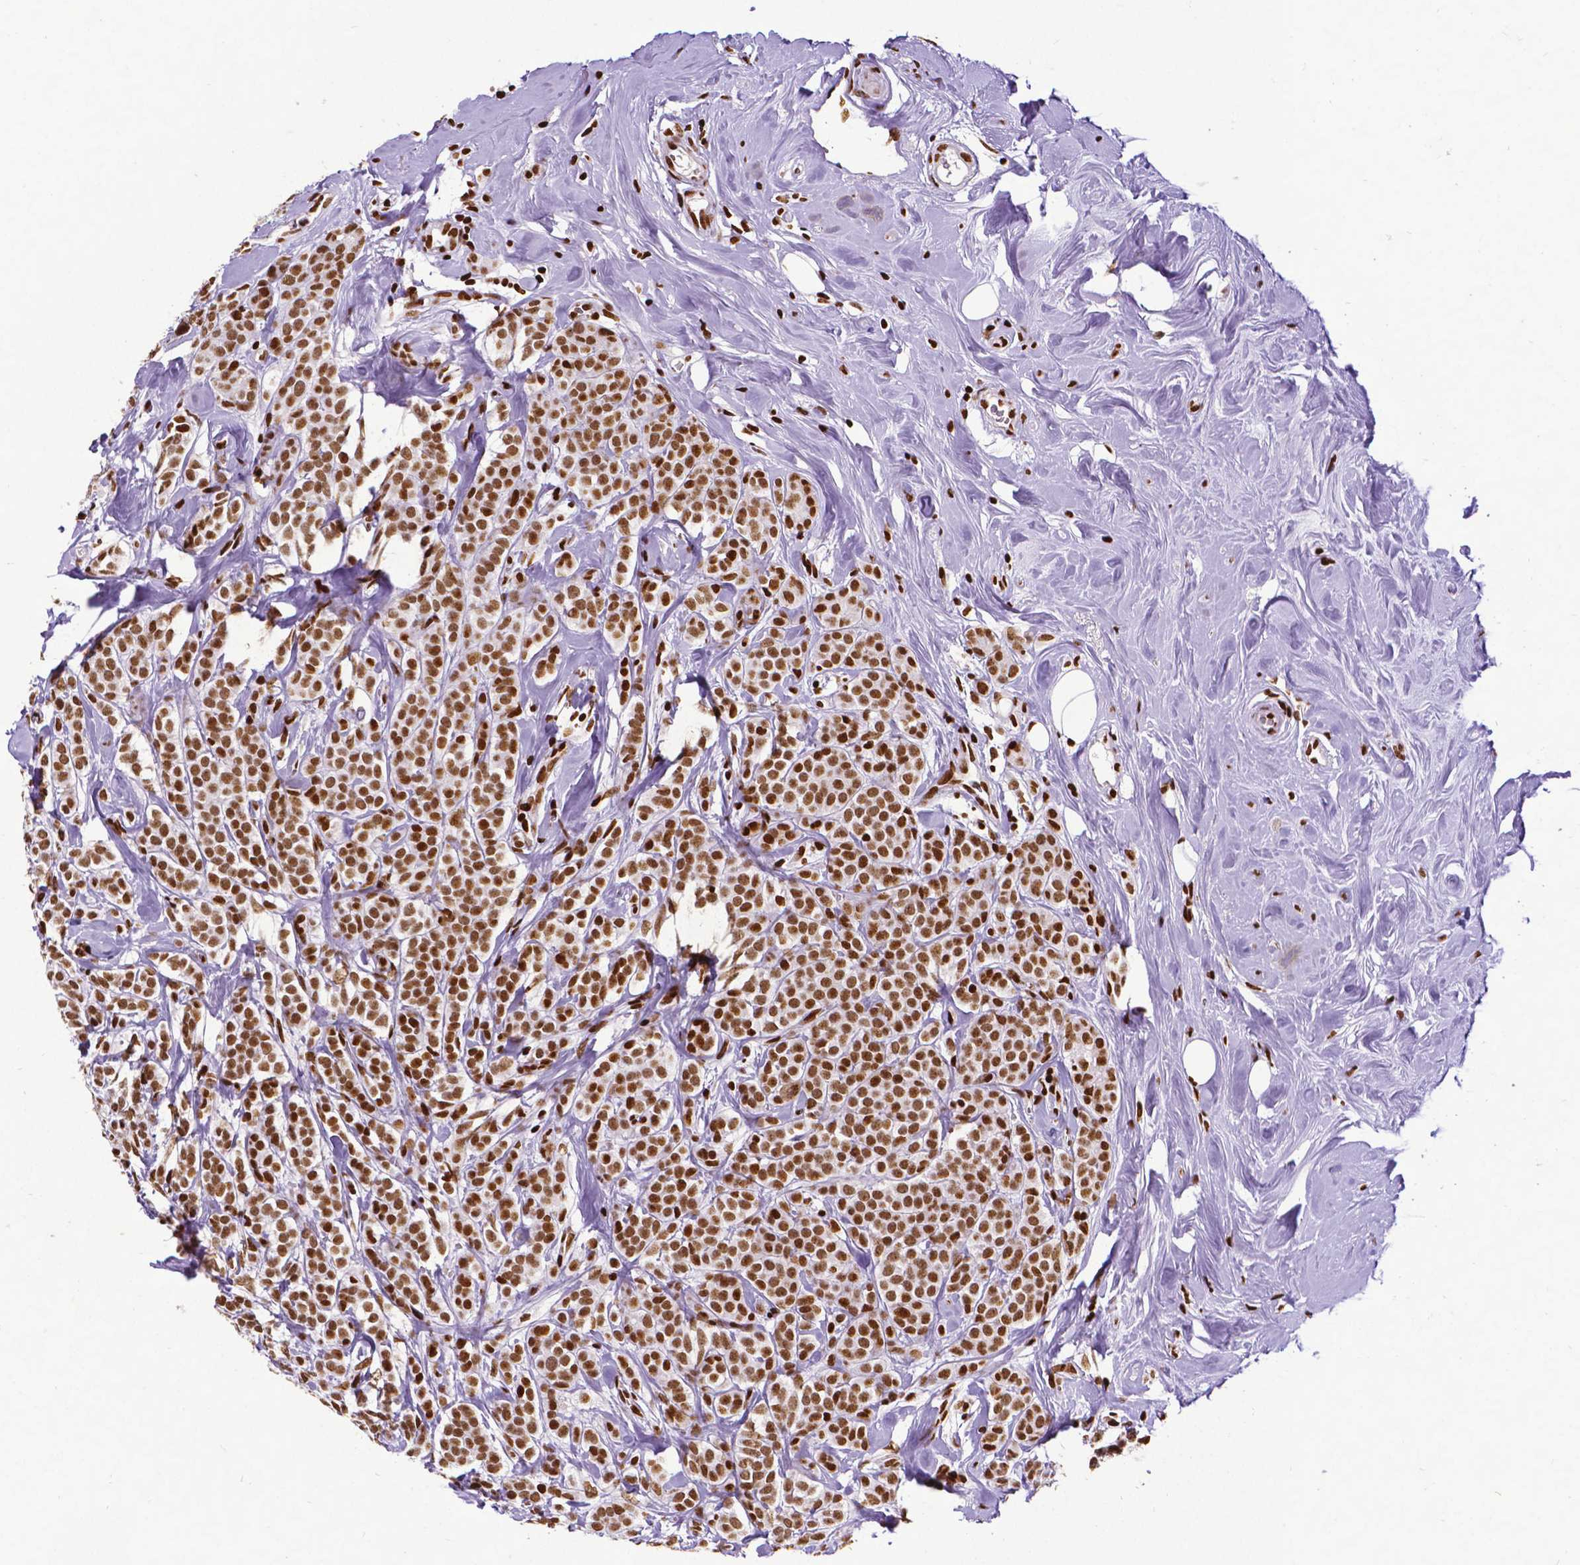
{"staining": {"intensity": "strong", "quantity": ">75%", "location": "nuclear"}, "tissue": "breast cancer", "cell_type": "Tumor cells", "image_type": "cancer", "snomed": [{"axis": "morphology", "description": "Lobular carcinoma"}, {"axis": "topography", "description": "Breast"}], "caption": "Human lobular carcinoma (breast) stained for a protein (brown) shows strong nuclear positive positivity in about >75% of tumor cells.", "gene": "CTCF", "patient": {"sex": "female", "age": 49}}